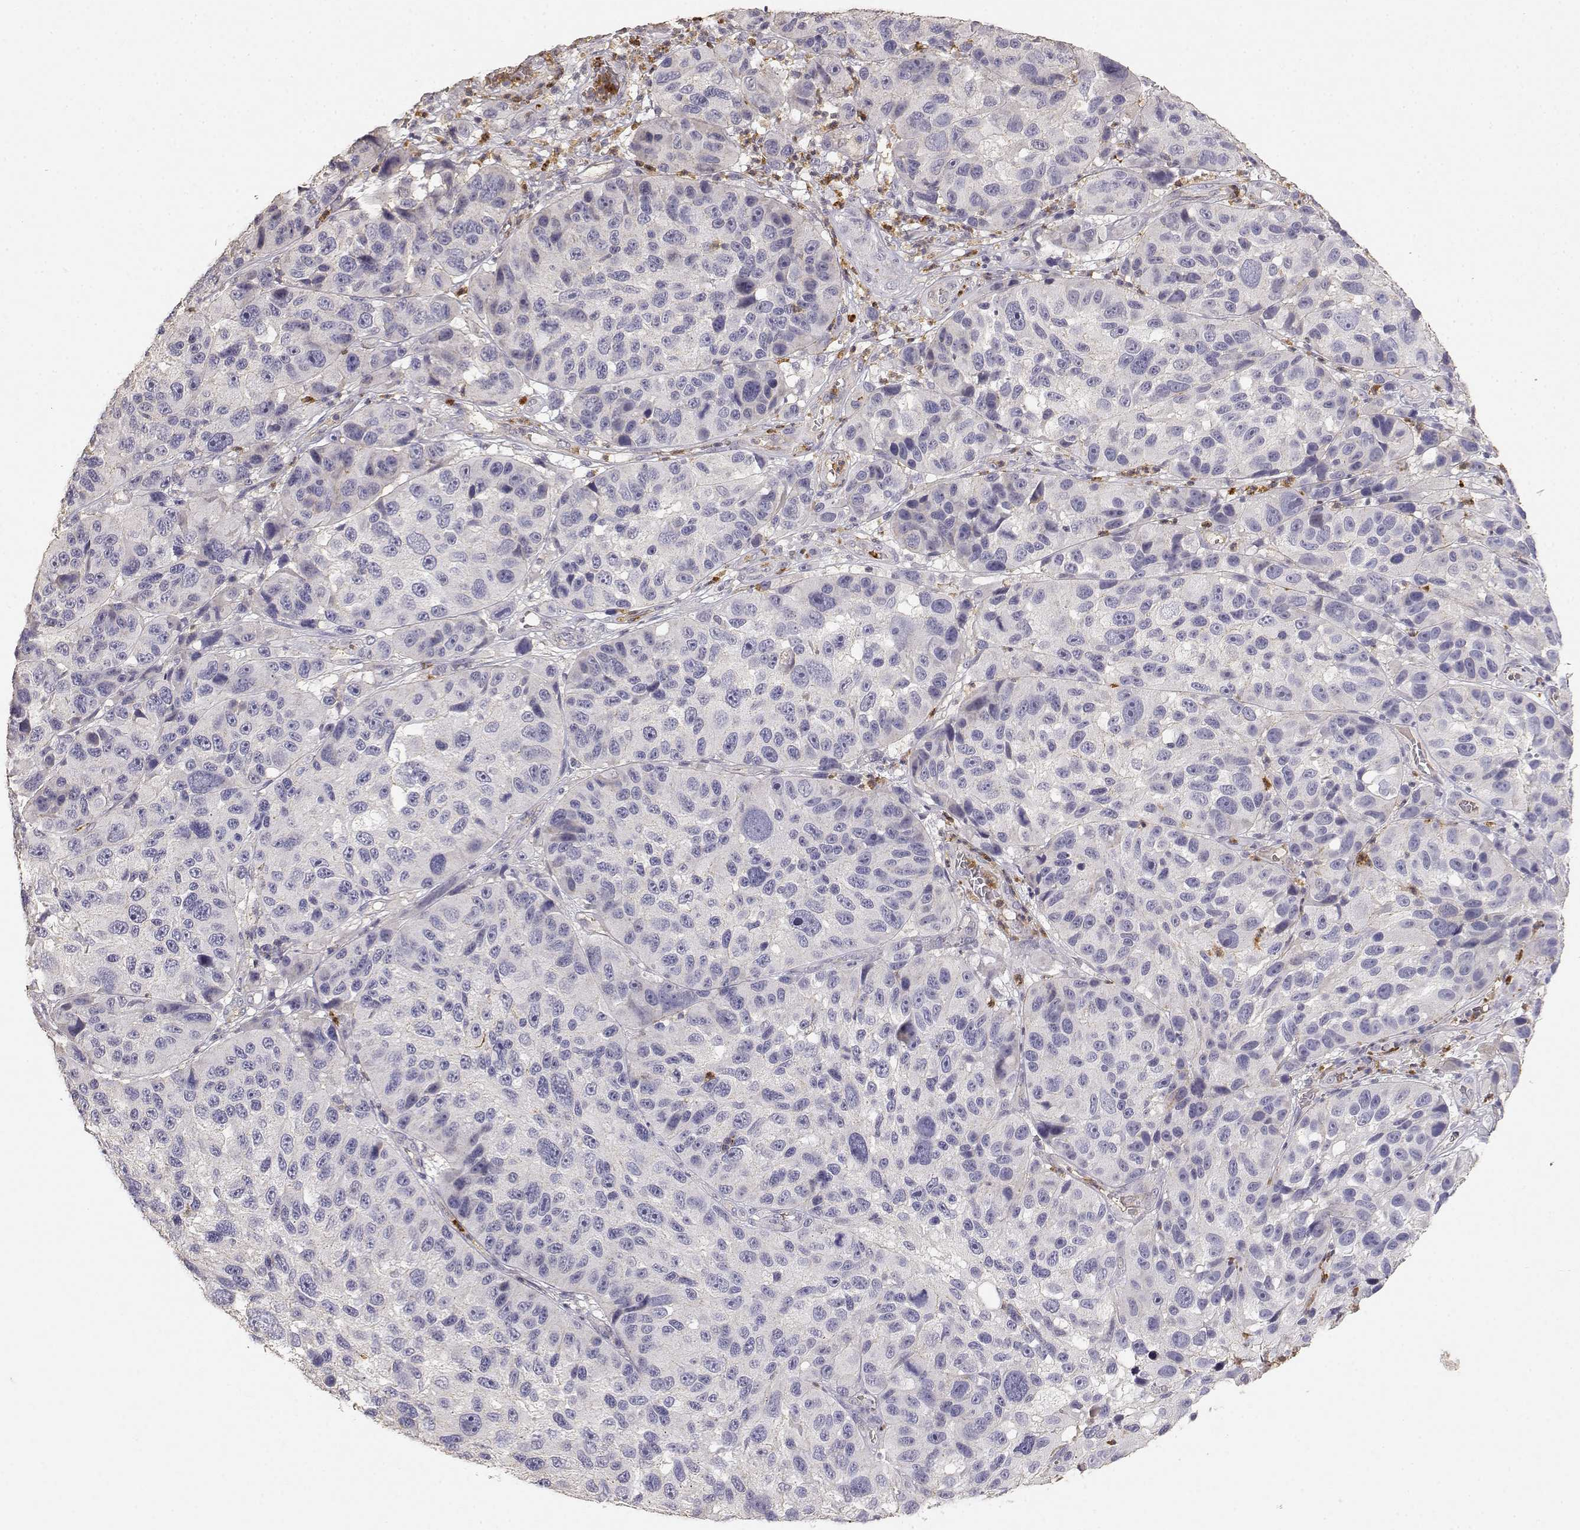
{"staining": {"intensity": "negative", "quantity": "none", "location": "none"}, "tissue": "melanoma", "cell_type": "Tumor cells", "image_type": "cancer", "snomed": [{"axis": "morphology", "description": "Malignant melanoma, NOS"}, {"axis": "topography", "description": "Skin"}], "caption": "IHC image of human malignant melanoma stained for a protein (brown), which demonstrates no expression in tumor cells.", "gene": "TNFRSF10C", "patient": {"sex": "male", "age": 53}}